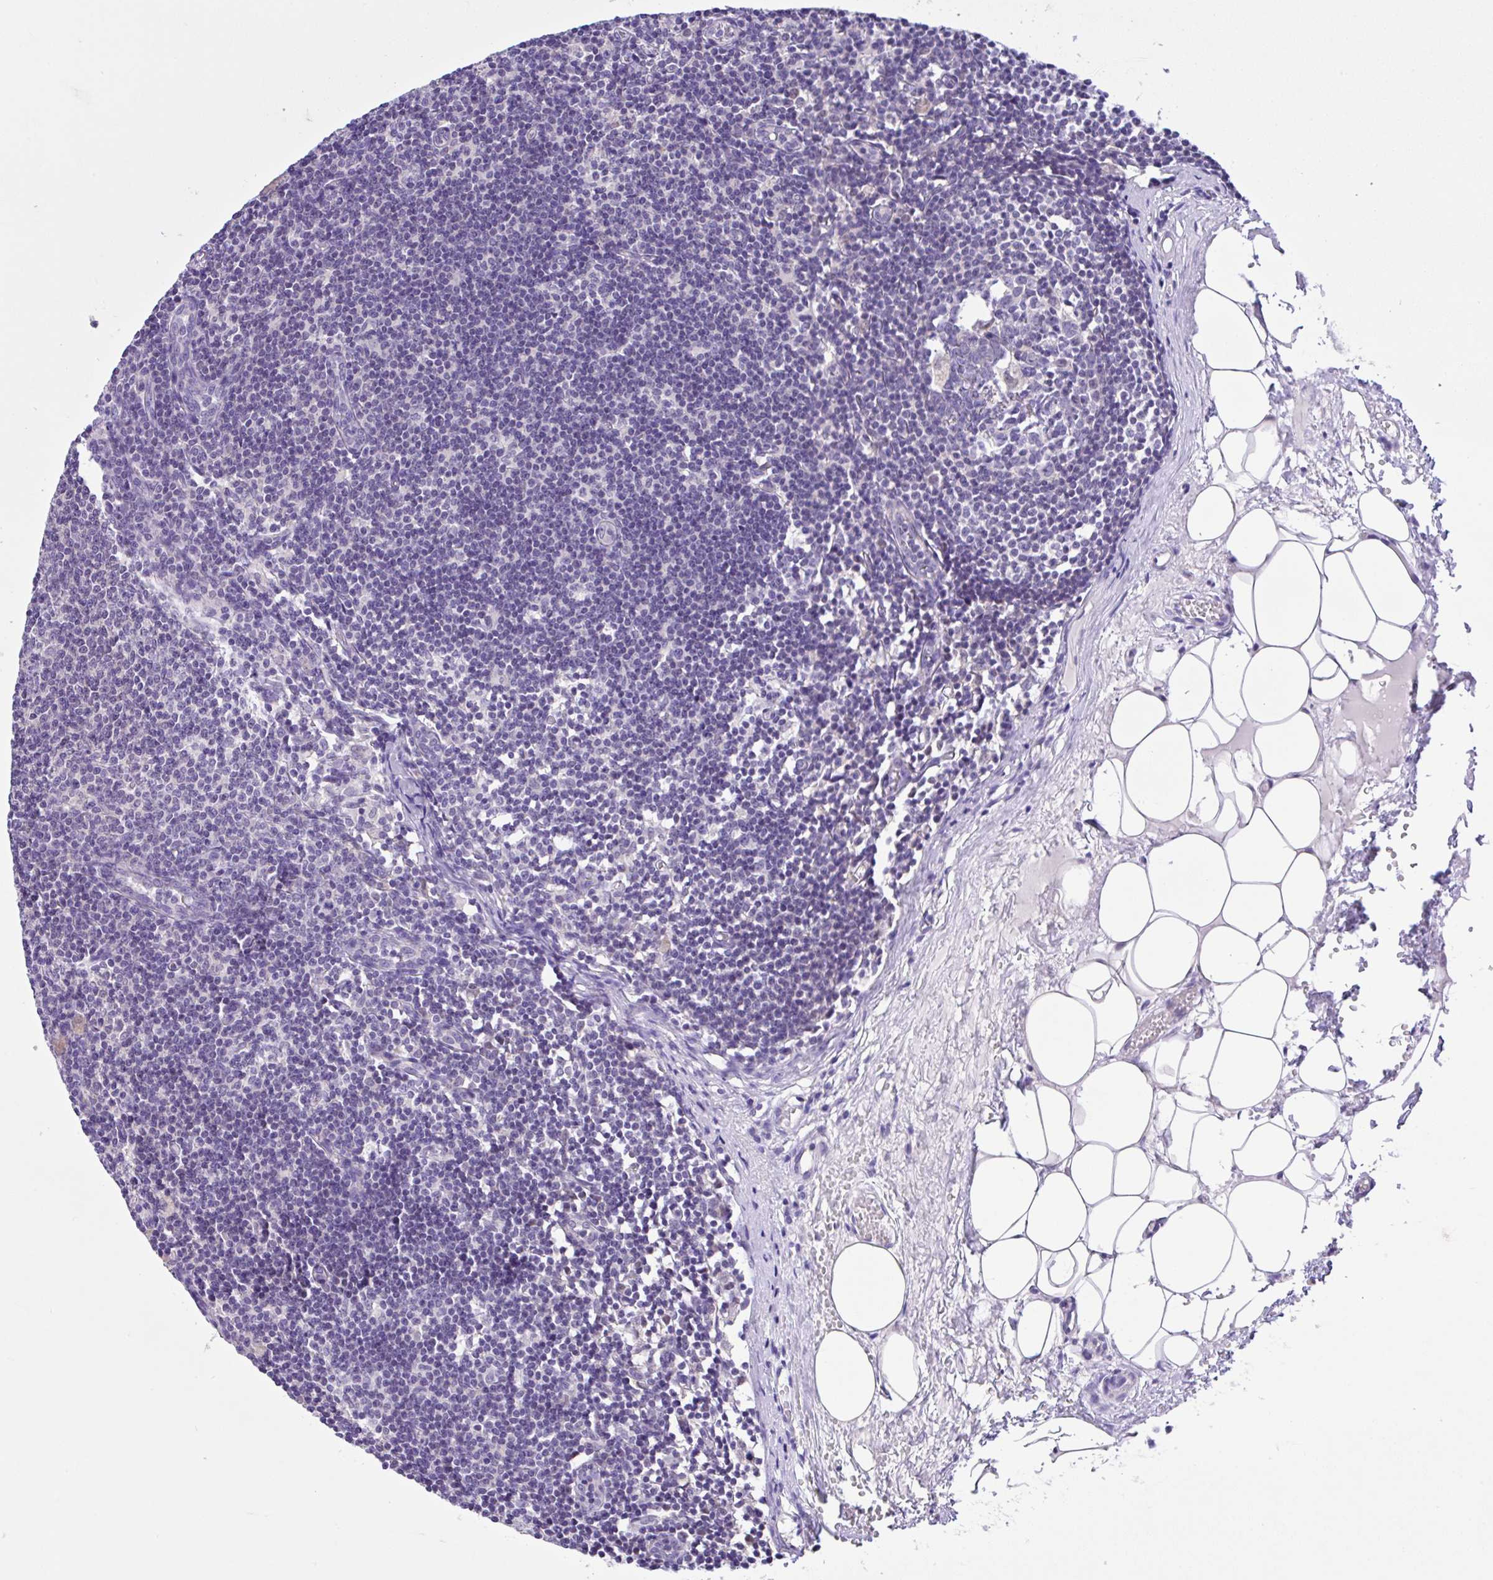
{"staining": {"intensity": "negative", "quantity": "none", "location": "none"}, "tissue": "lymph node", "cell_type": "Germinal center cells", "image_type": "normal", "snomed": [{"axis": "morphology", "description": "Normal tissue, NOS"}, {"axis": "topography", "description": "Lymph node"}], "caption": "This is a micrograph of IHC staining of unremarkable lymph node, which shows no staining in germinal center cells. (DAB (3,3'-diaminobenzidine) IHC, high magnification).", "gene": "ANO4", "patient": {"sex": "male", "age": 49}}